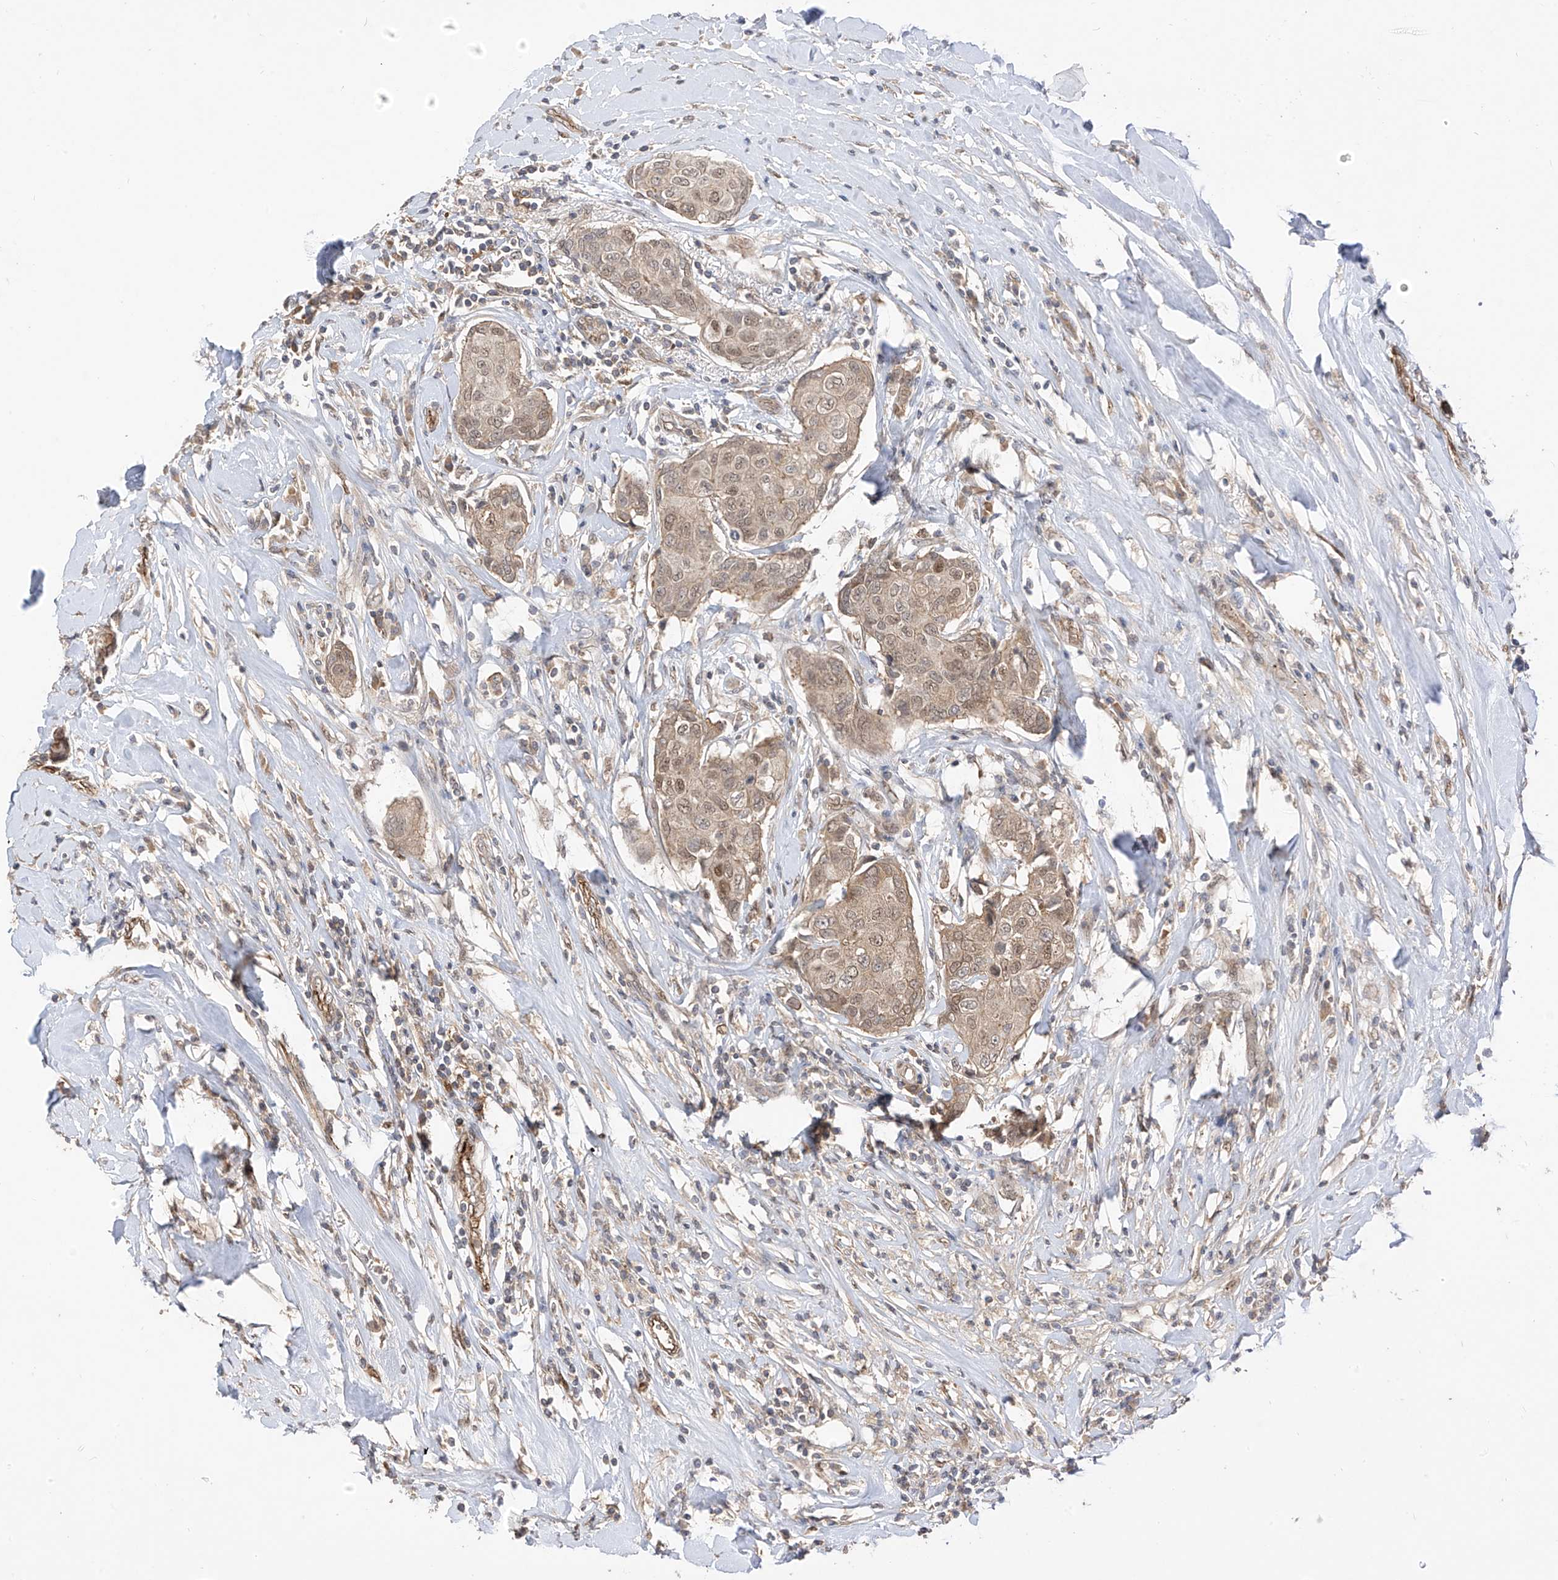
{"staining": {"intensity": "weak", "quantity": "25%-75%", "location": "cytoplasmic/membranous,nuclear"}, "tissue": "breast cancer", "cell_type": "Tumor cells", "image_type": "cancer", "snomed": [{"axis": "morphology", "description": "Duct carcinoma"}, {"axis": "topography", "description": "Breast"}], "caption": "The immunohistochemical stain labels weak cytoplasmic/membranous and nuclear staining in tumor cells of breast cancer tissue. (DAB (3,3'-diaminobenzidine) IHC with brightfield microscopy, high magnification).", "gene": "MRTFA", "patient": {"sex": "female", "age": 80}}